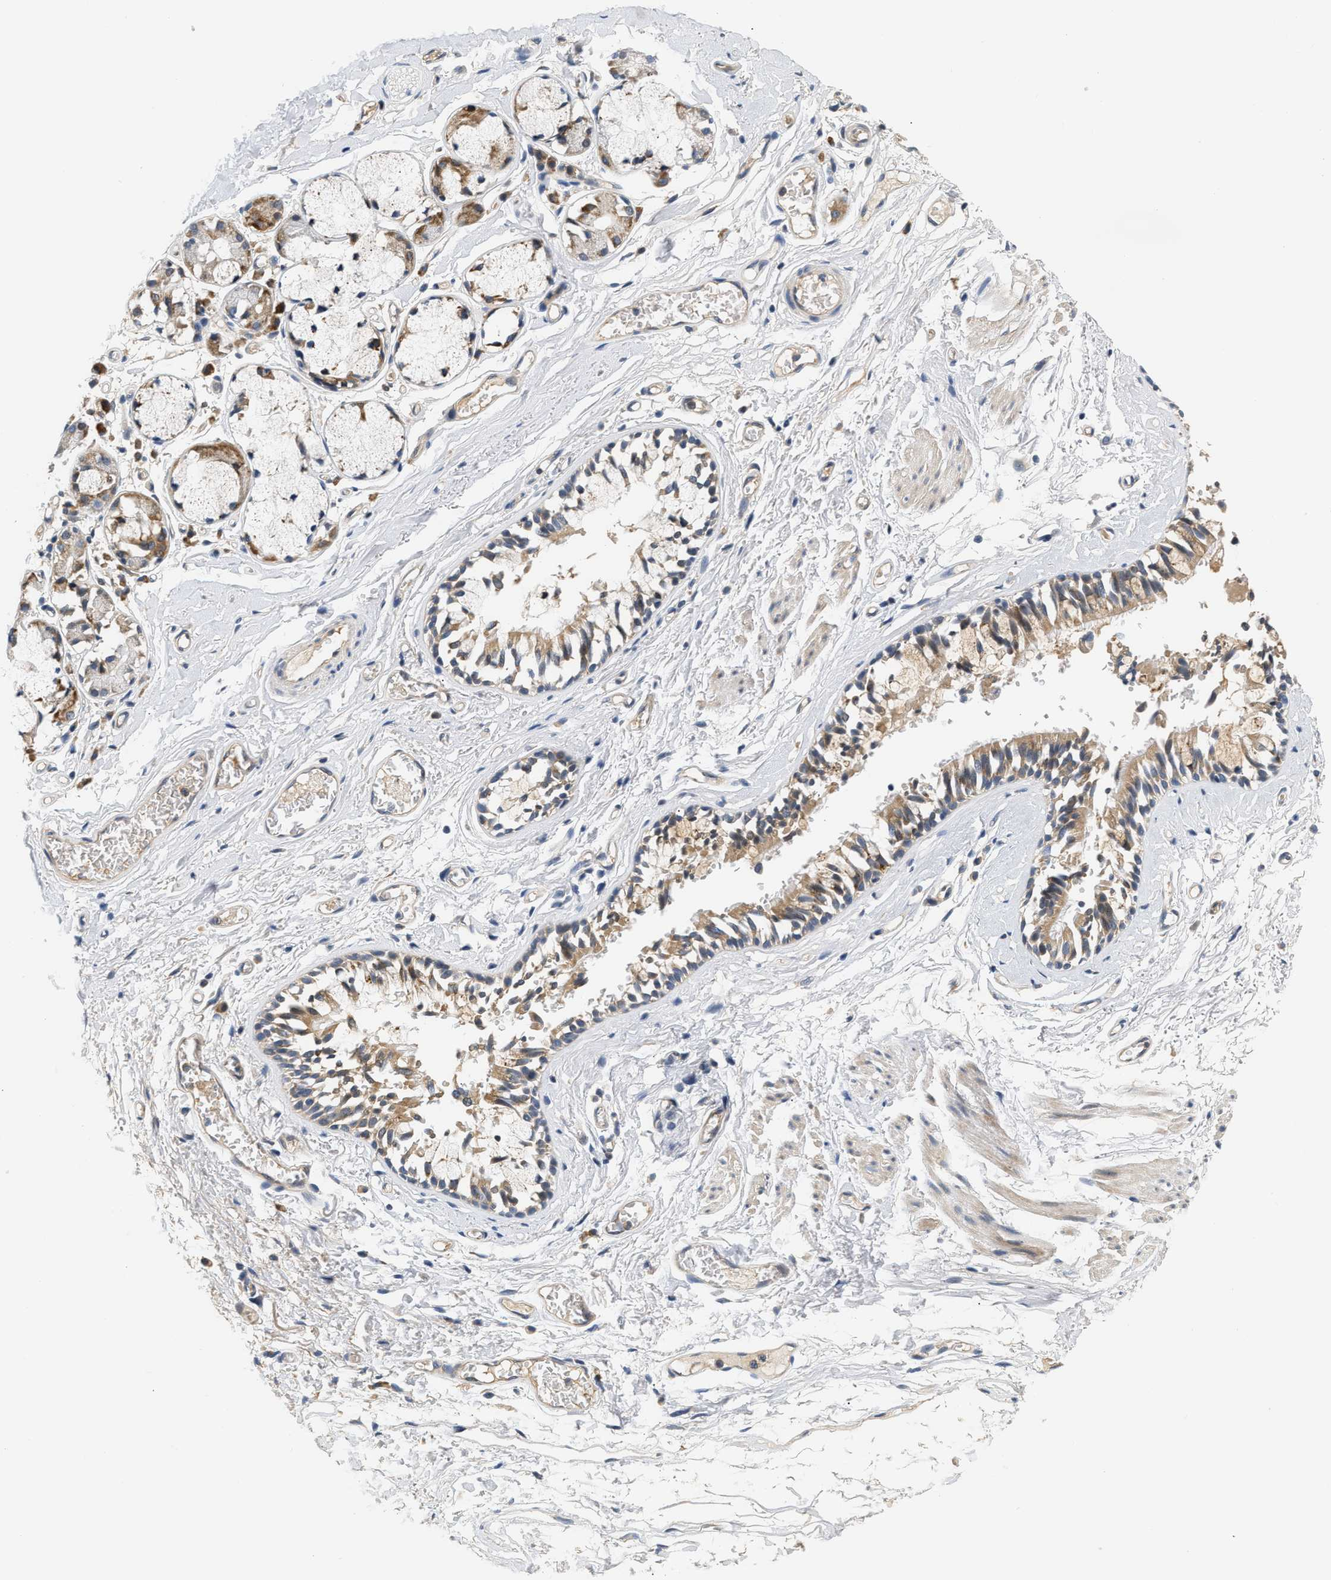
{"staining": {"intensity": "moderate", "quantity": ">75%", "location": "cytoplasmic/membranous"}, "tissue": "bronchus", "cell_type": "Respiratory epithelial cells", "image_type": "normal", "snomed": [{"axis": "morphology", "description": "Normal tissue, NOS"}, {"axis": "morphology", "description": "Inflammation, NOS"}, {"axis": "topography", "description": "Cartilage tissue"}, {"axis": "topography", "description": "Lung"}], "caption": "Protein staining demonstrates moderate cytoplasmic/membranous staining in approximately >75% of respiratory epithelial cells in normal bronchus.", "gene": "TNIP2", "patient": {"sex": "male", "age": 71}}